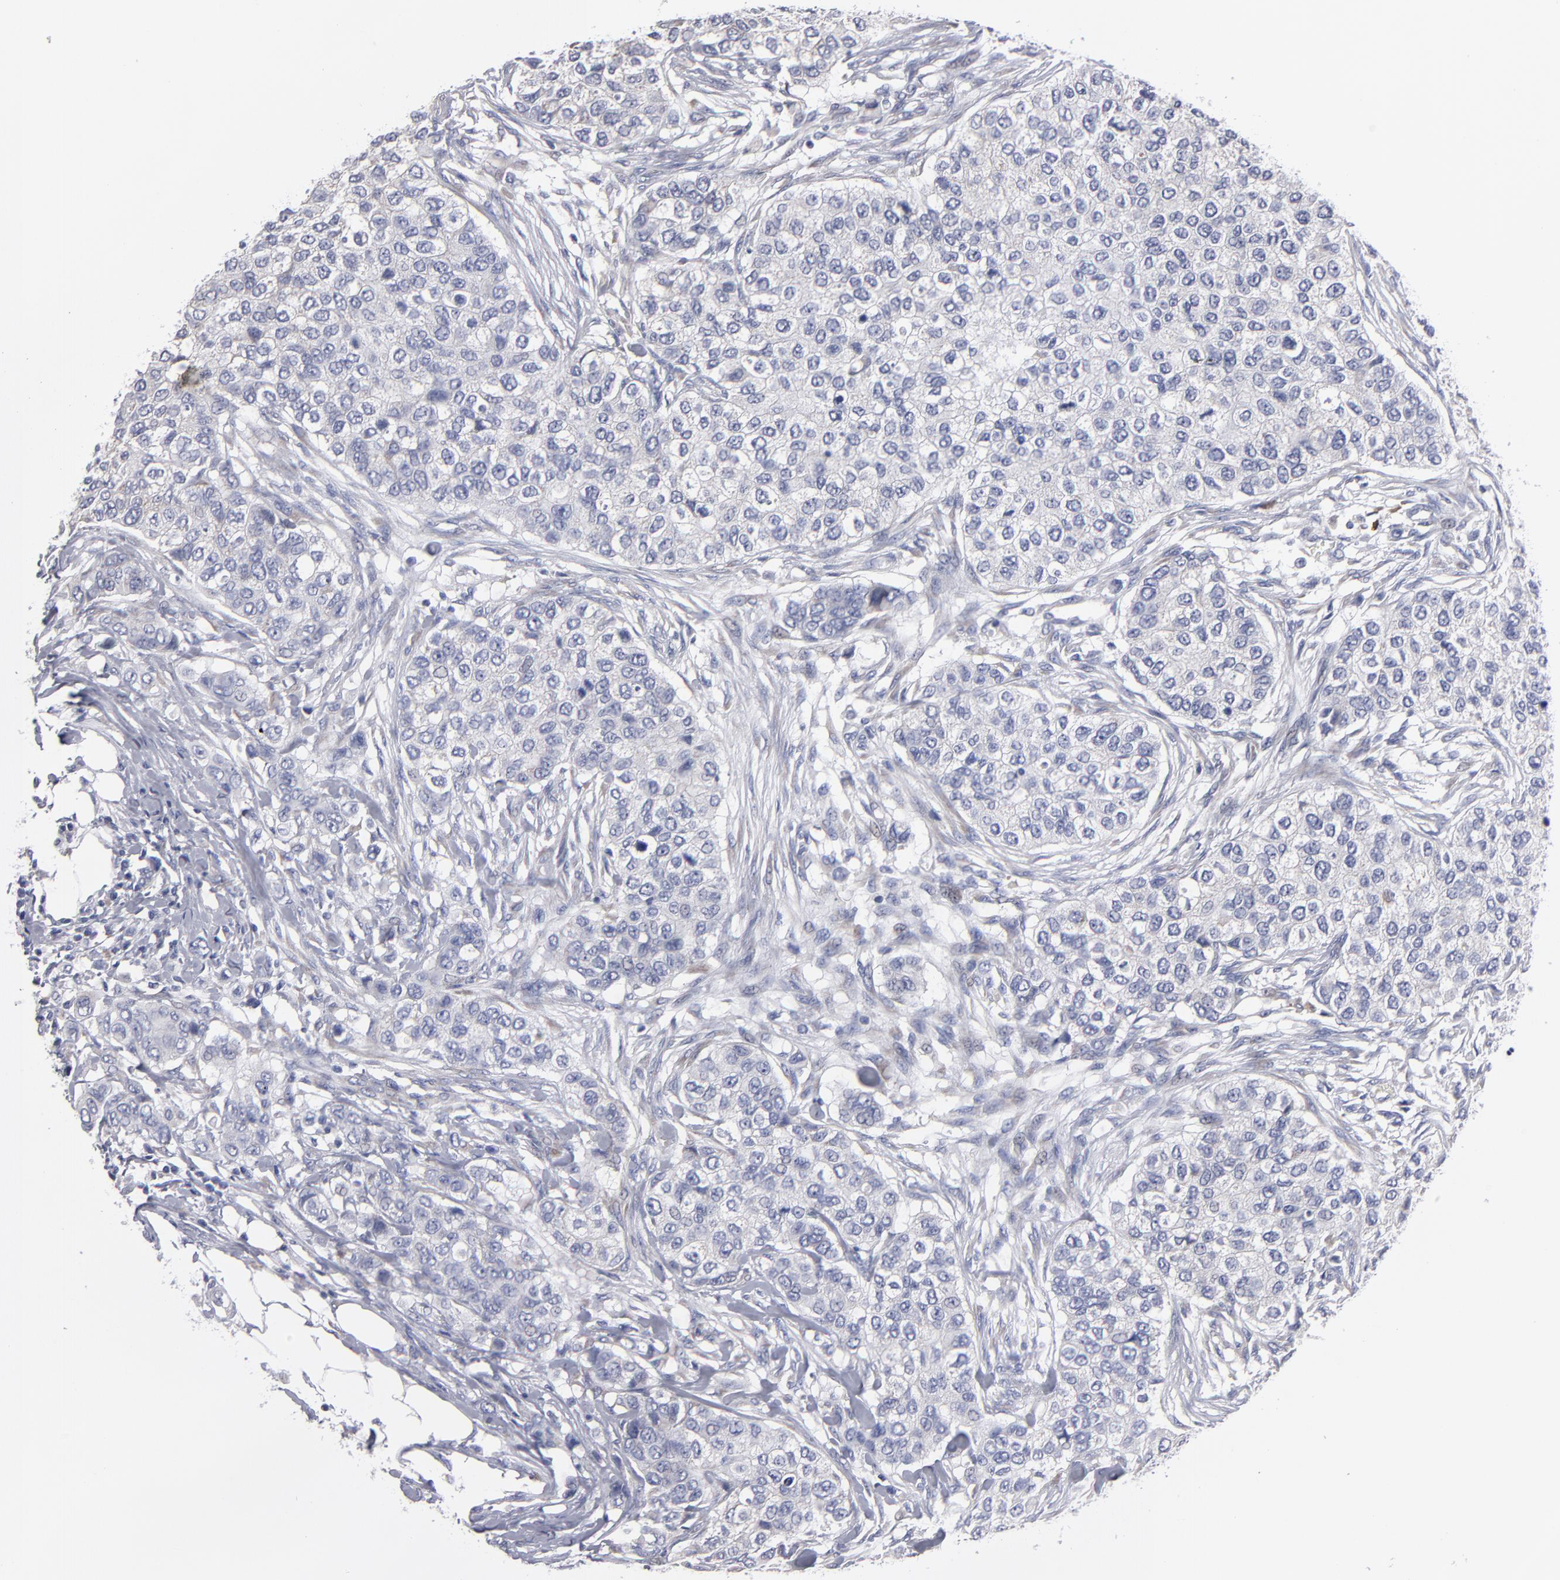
{"staining": {"intensity": "weak", "quantity": "<25%", "location": "cytoplasmic/membranous"}, "tissue": "breast cancer", "cell_type": "Tumor cells", "image_type": "cancer", "snomed": [{"axis": "morphology", "description": "Normal tissue, NOS"}, {"axis": "morphology", "description": "Duct carcinoma"}, {"axis": "topography", "description": "Breast"}], "caption": "Micrograph shows no protein expression in tumor cells of breast cancer tissue. The staining was performed using DAB to visualize the protein expression in brown, while the nuclei were stained in blue with hematoxylin (Magnification: 20x).", "gene": "CCDC80", "patient": {"sex": "female", "age": 49}}